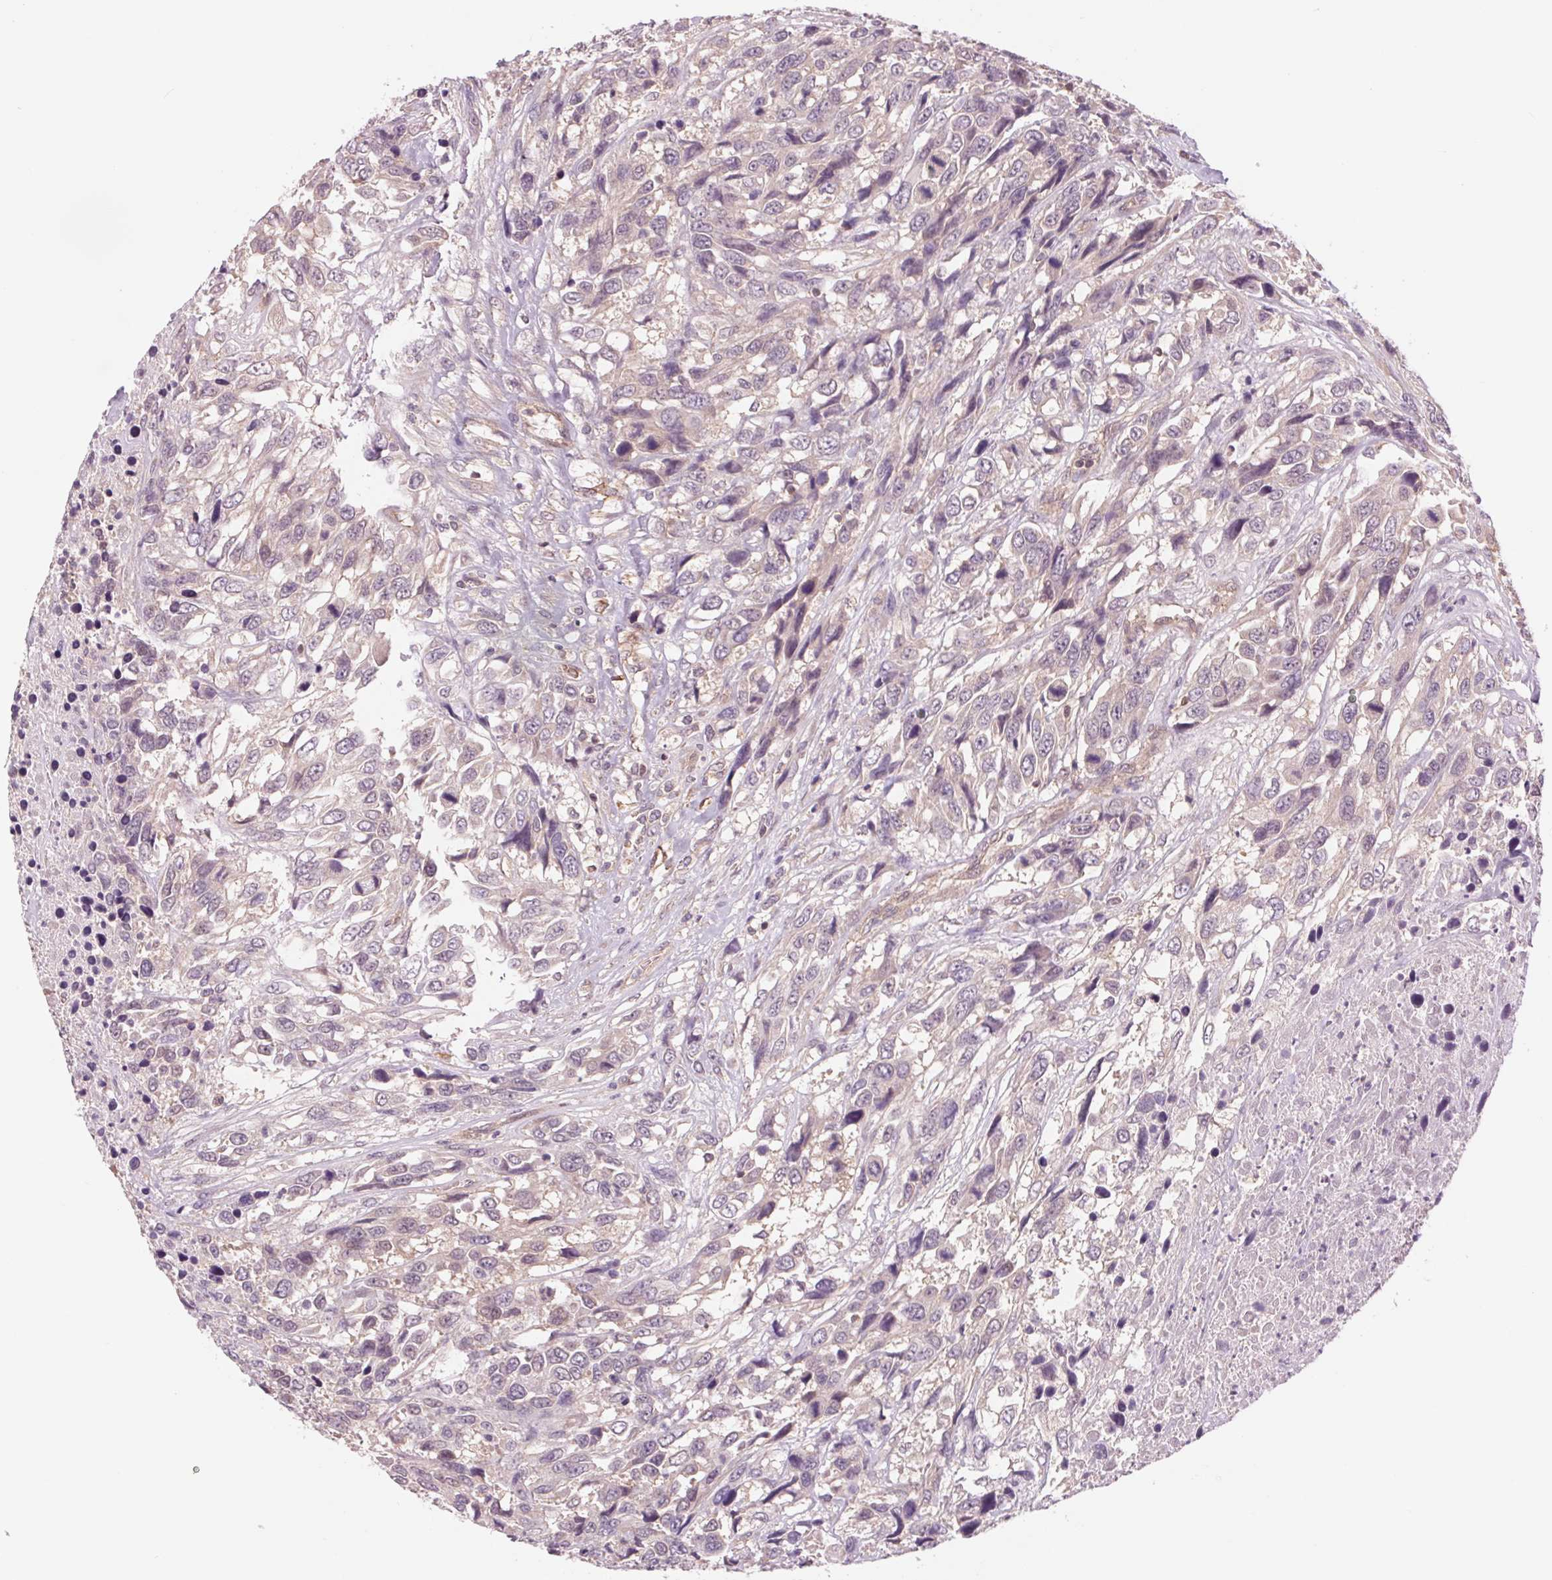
{"staining": {"intensity": "negative", "quantity": "none", "location": "none"}, "tissue": "urothelial cancer", "cell_type": "Tumor cells", "image_type": "cancer", "snomed": [{"axis": "morphology", "description": "Urothelial carcinoma, High grade"}, {"axis": "topography", "description": "Urinary bladder"}], "caption": "Protein analysis of urothelial cancer shows no significant expression in tumor cells.", "gene": "SH3RF2", "patient": {"sex": "female", "age": 70}}